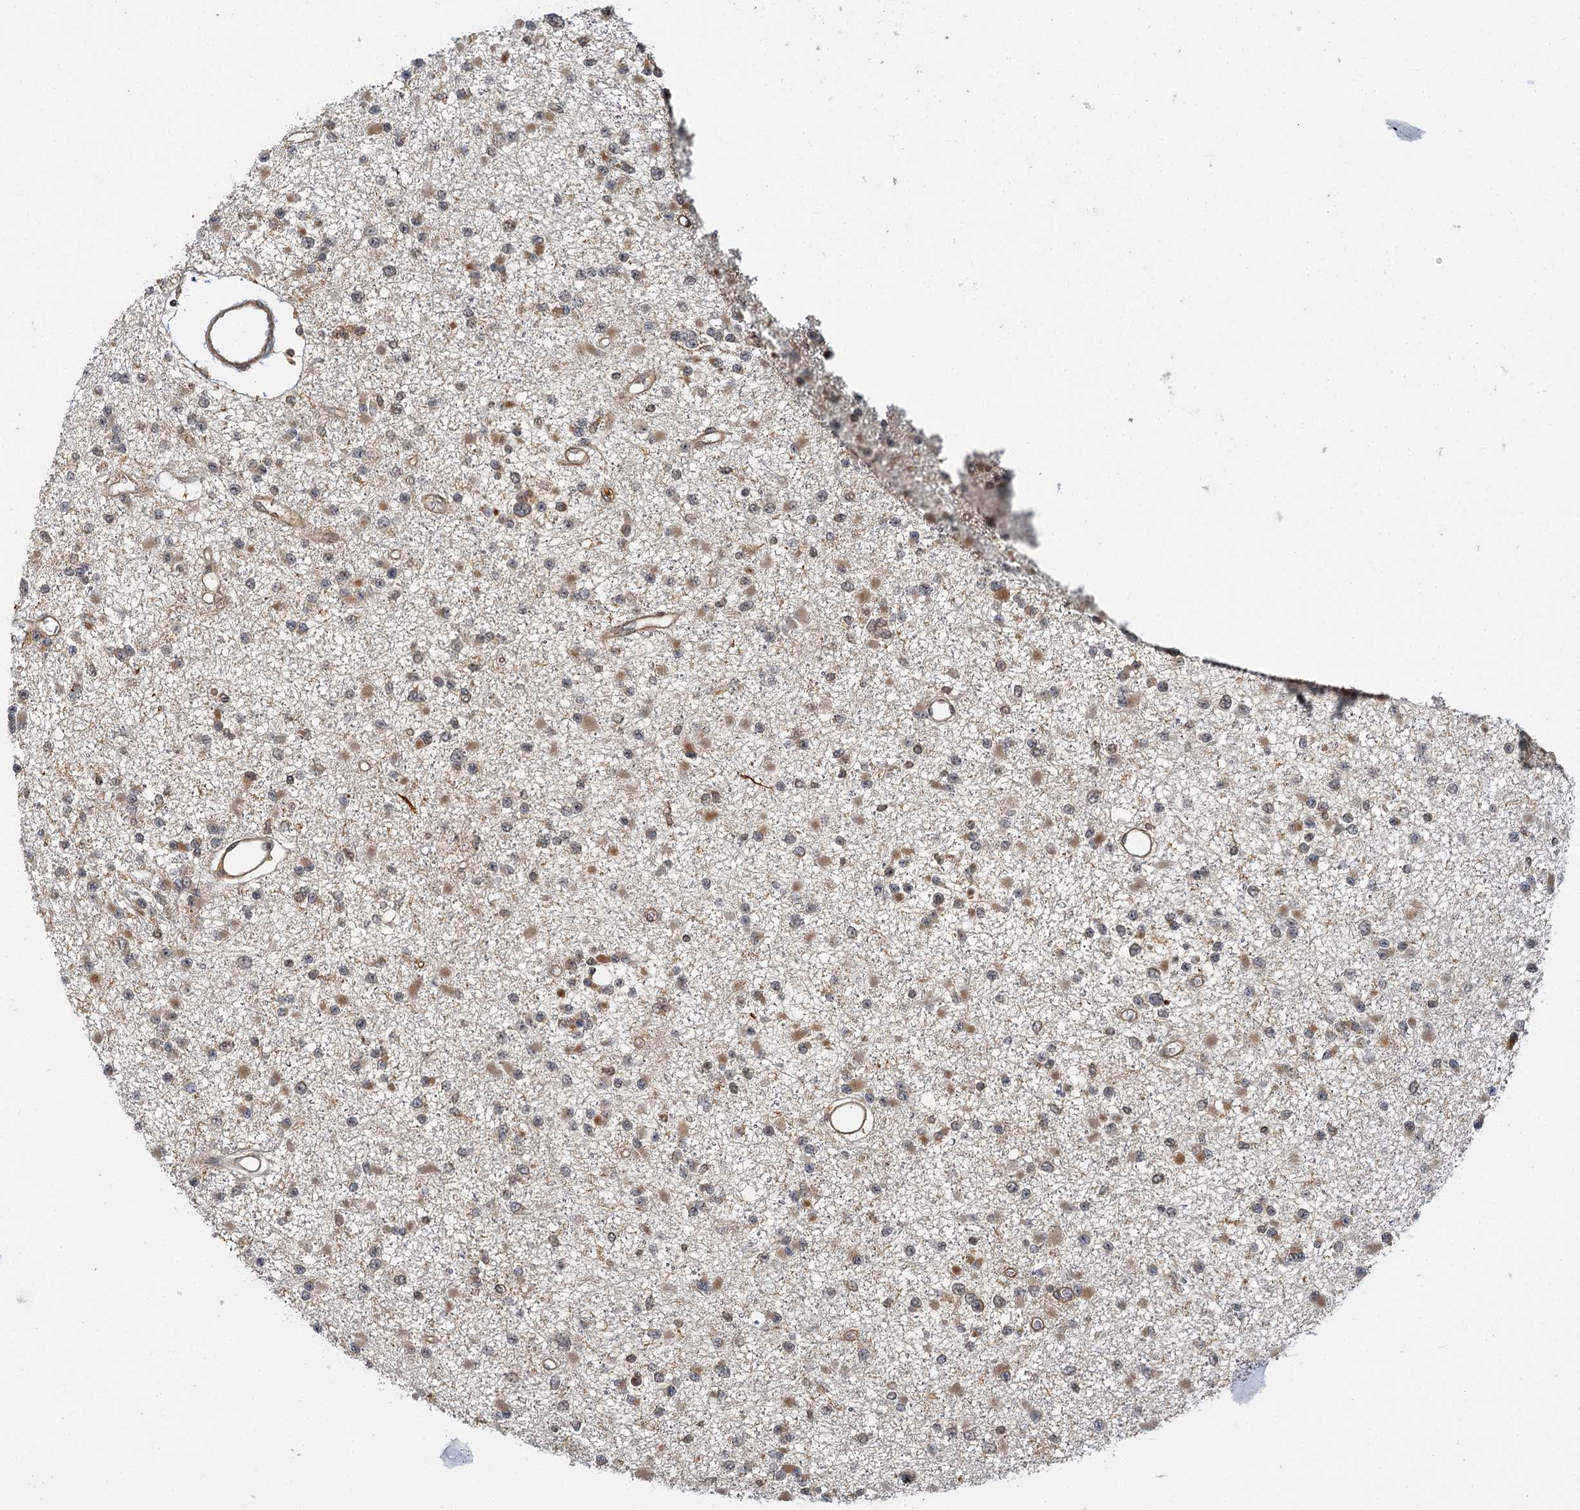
{"staining": {"intensity": "moderate", "quantity": "25%-75%", "location": "cytoplasmic/membranous"}, "tissue": "glioma", "cell_type": "Tumor cells", "image_type": "cancer", "snomed": [{"axis": "morphology", "description": "Glioma, malignant, Low grade"}, {"axis": "topography", "description": "Brain"}], "caption": "Protein staining of malignant glioma (low-grade) tissue displays moderate cytoplasmic/membranous staining in about 25%-75% of tumor cells.", "gene": "ZNF549", "patient": {"sex": "female", "age": 22}}